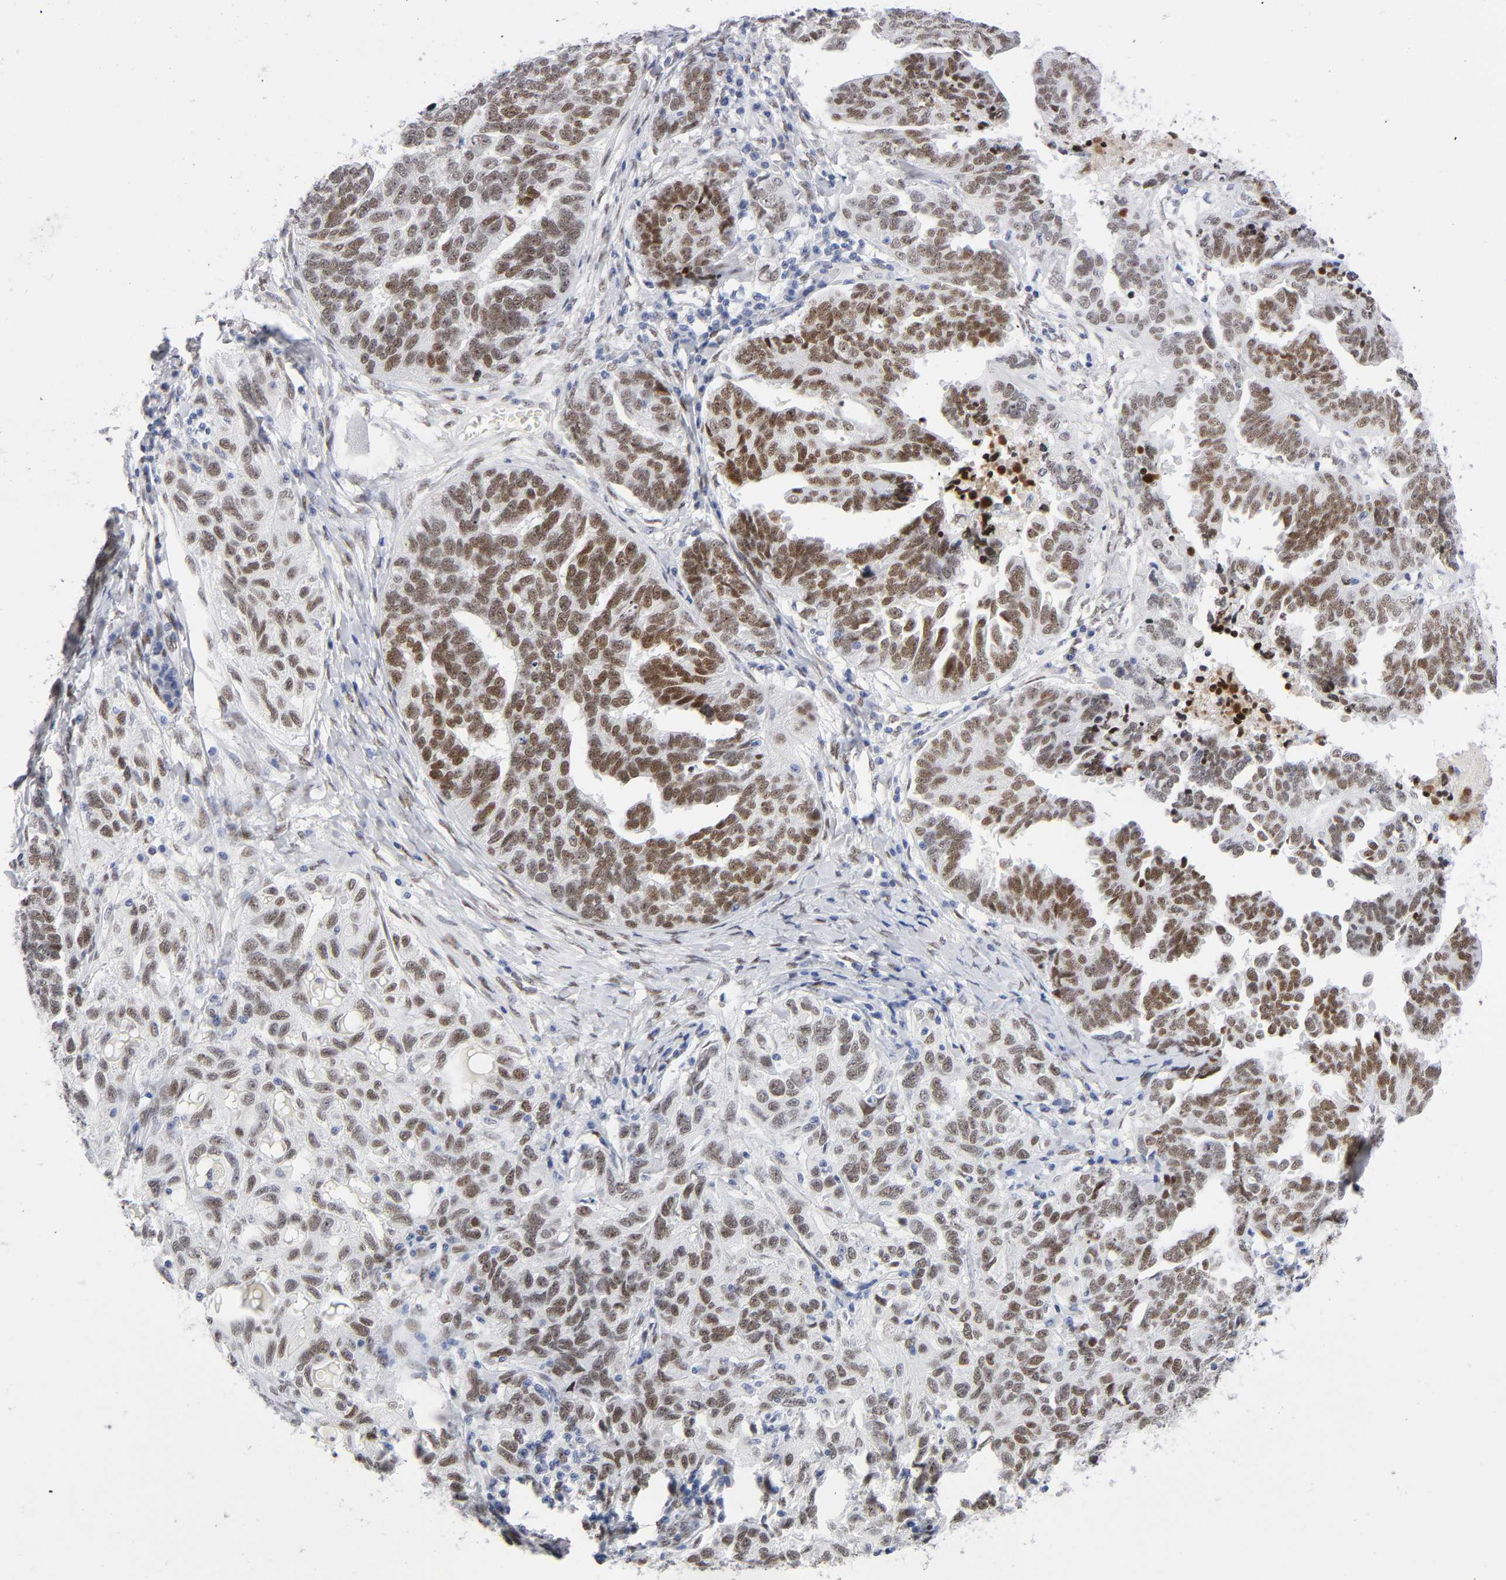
{"staining": {"intensity": "moderate", "quantity": ">75%", "location": "nuclear"}, "tissue": "ovarian cancer", "cell_type": "Tumor cells", "image_type": "cancer", "snomed": [{"axis": "morphology", "description": "Cystadenocarcinoma, serous, NOS"}, {"axis": "topography", "description": "Ovary"}], "caption": "DAB immunohistochemical staining of human ovarian cancer displays moderate nuclear protein expression in about >75% of tumor cells.", "gene": "NFIC", "patient": {"sex": "female", "age": 82}}